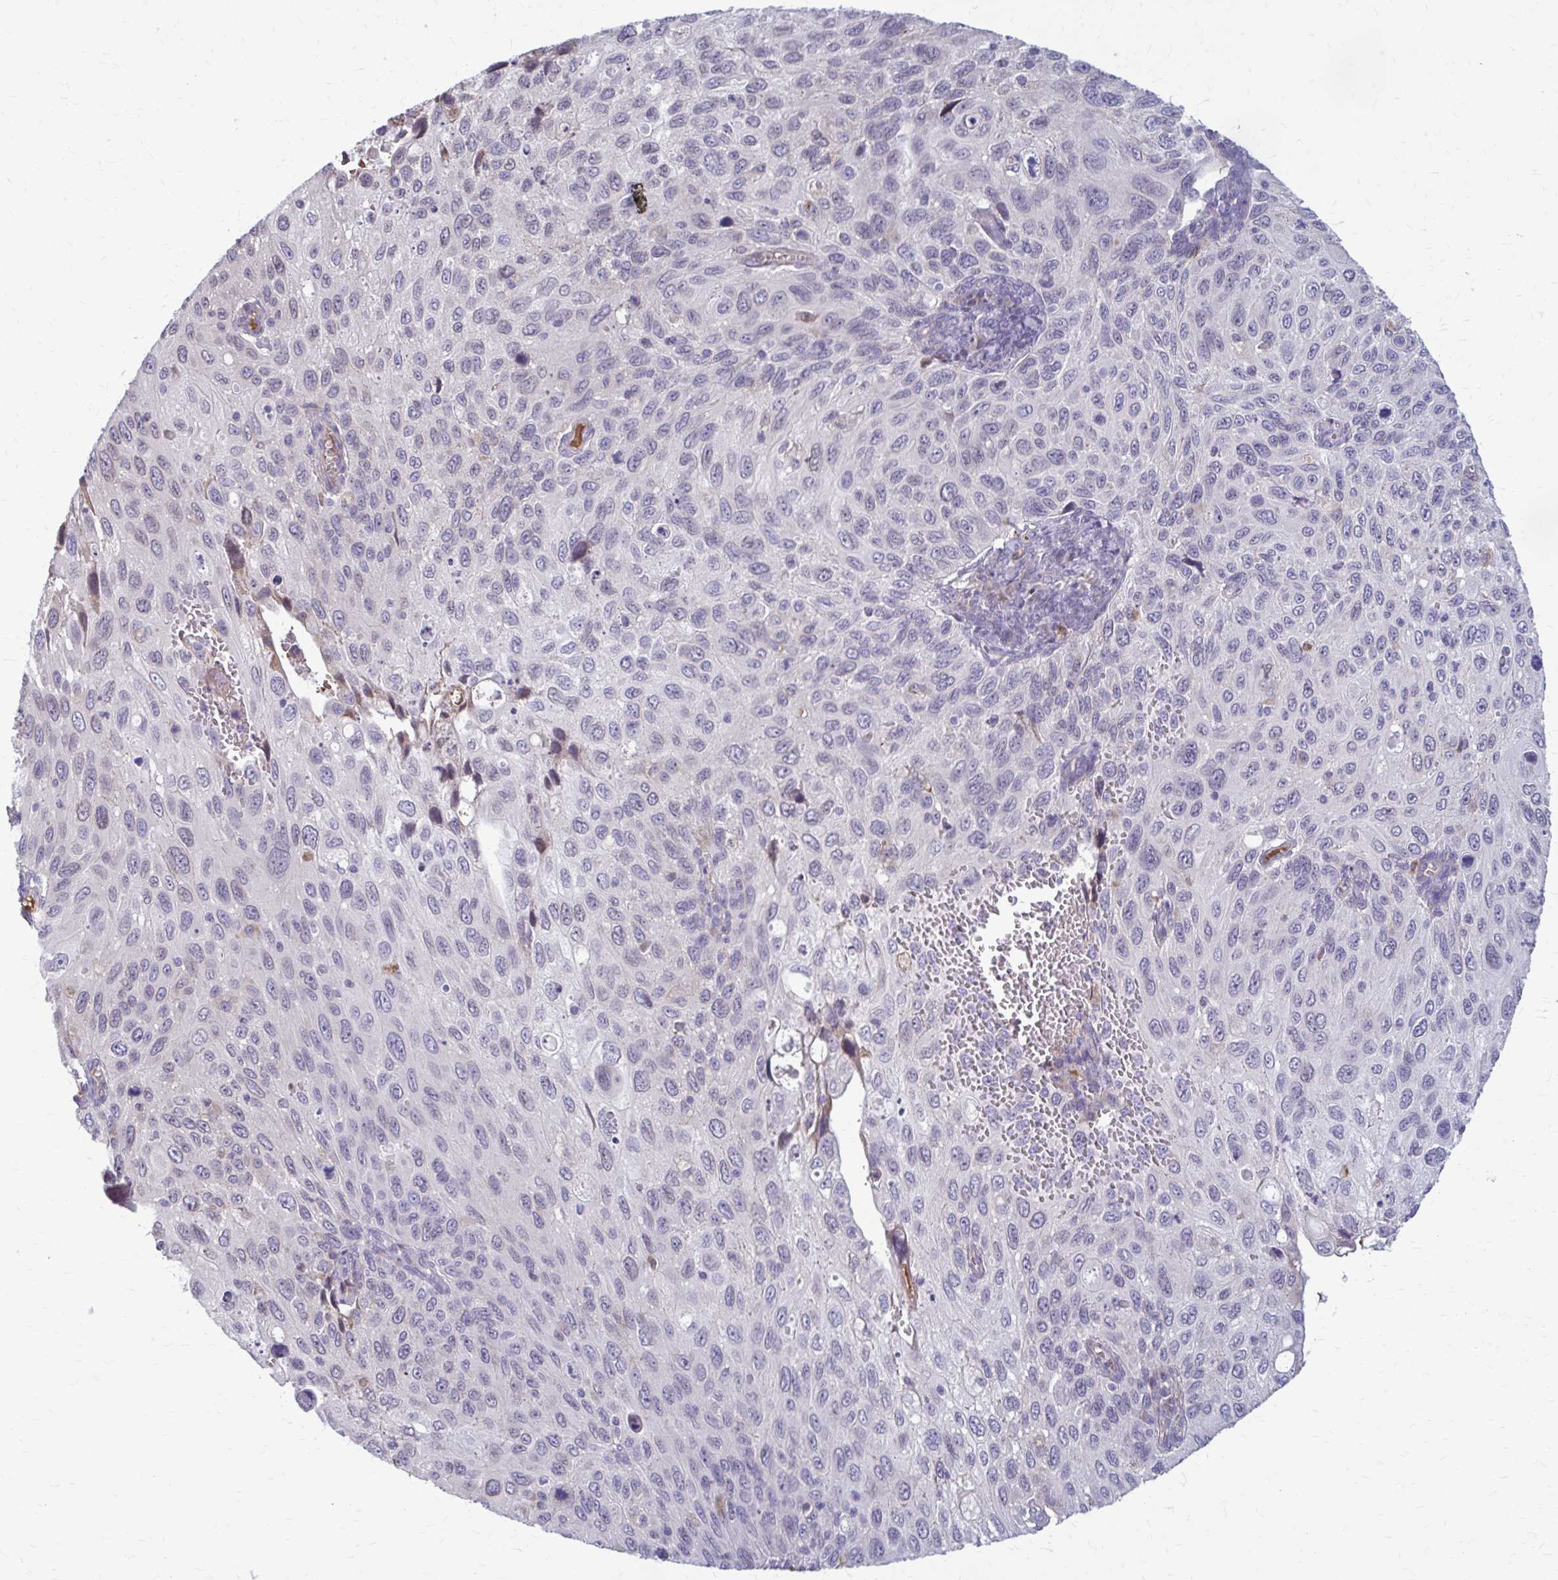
{"staining": {"intensity": "negative", "quantity": "none", "location": "none"}, "tissue": "cervical cancer", "cell_type": "Tumor cells", "image_type": "cancer", "snomed": [{"axis": "morphology", "description": "Squamous cell carcinoma, NOS"}, {"axis": "topography", "description": "Cervix"}], "caption": "Immunohistochemistry histopathology image of human cervical squamous cell carcinoma stained for a protein (brown), which demonstrates no positivity in tumor cells.", "gene": "MCRIP2", "patient": {"sex": "female", "age": 70}}